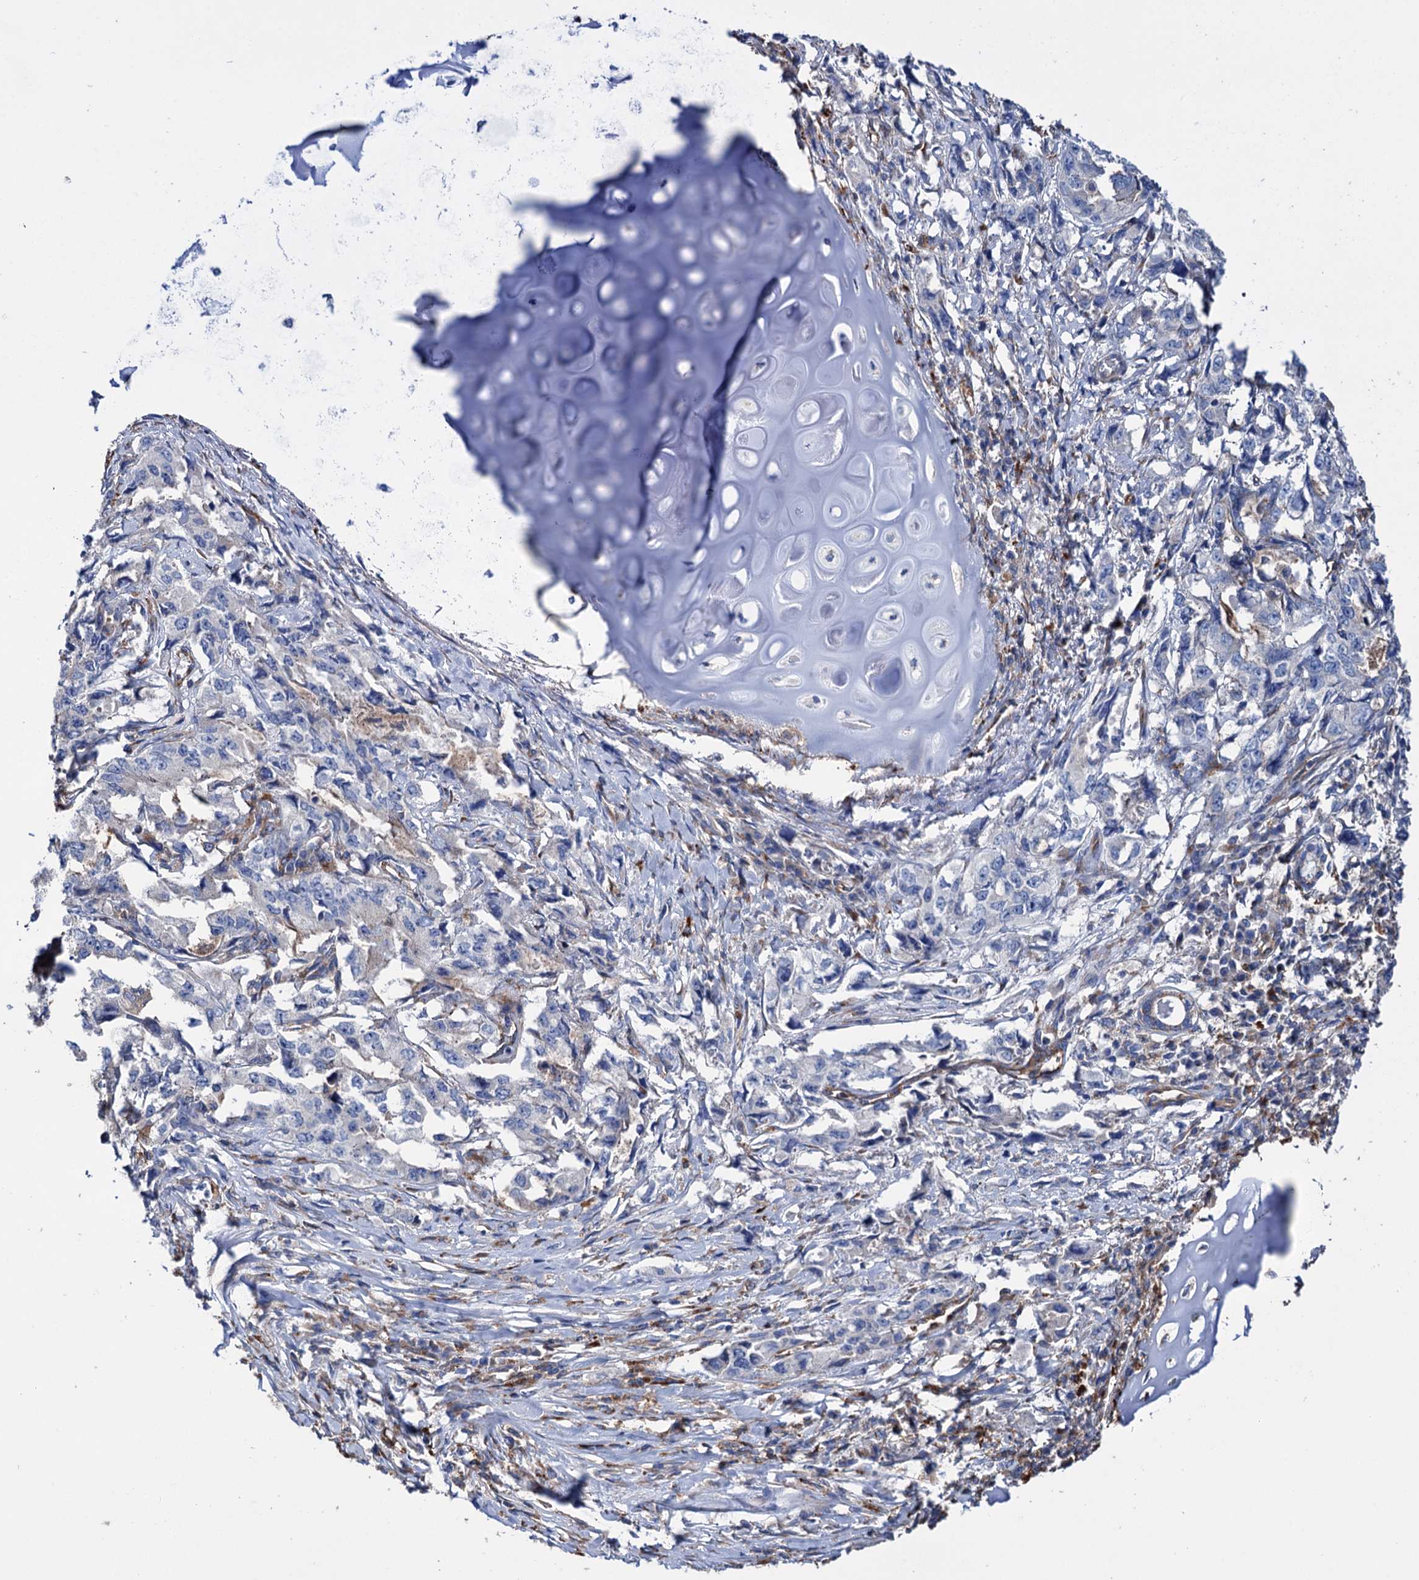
{"staining": {"intensity": "negative", "quantity": "none", "location": "none"}, "tissue": "lung cancer", "cell_type": "Tumor cells", "image_type": "cancer", "snomed": [{"axis": "morphology", "description": "Adenocarcinoma, NOS"}, {"axis": "topography", "description": "Lung"}], "caption": "The immunohistochemistry photomicrograph has no significant expression in tumor cells of lung adenocarcinoma tissue.", "gene": "SCPEP1", "patient": {"sex": "female", "age": 51}}